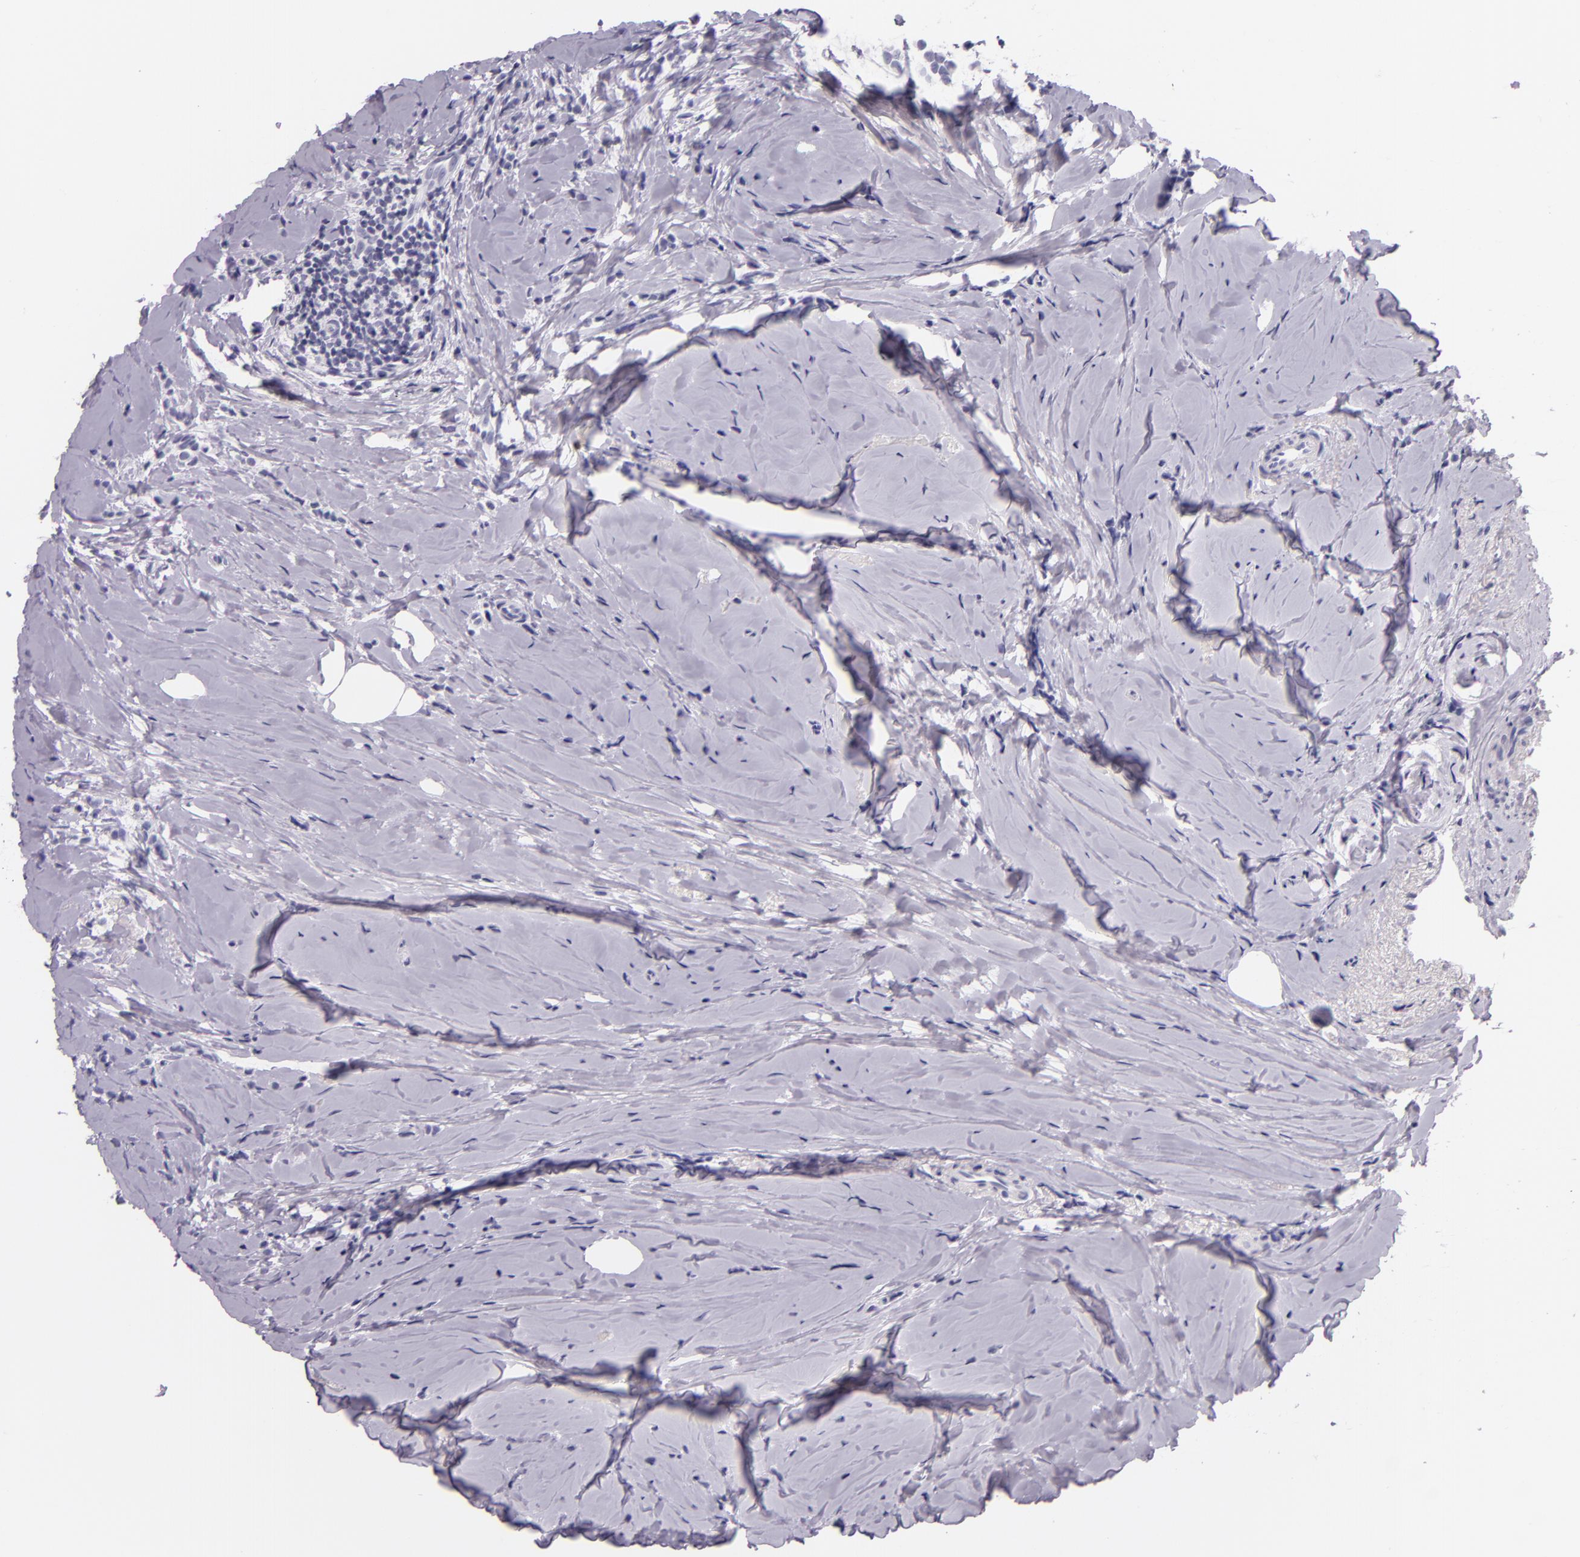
{"staining": {"intensity": "negative", "quantity": "none", "location": "none"}, "tissue": "breast cancer", "cell_type": "Tumor cells", "image_type": "cancer", "snomed": [{"axis": "morphology", "description": "Lobular carcinoma"}, {"axis": "topography", "description": "Breast"}], "caption": "There is no significant positivity in tumor cells of breast lobular carcinoma.", "gene": "HSP90AA1", "patient": {"sex": "female", "age": 64}}